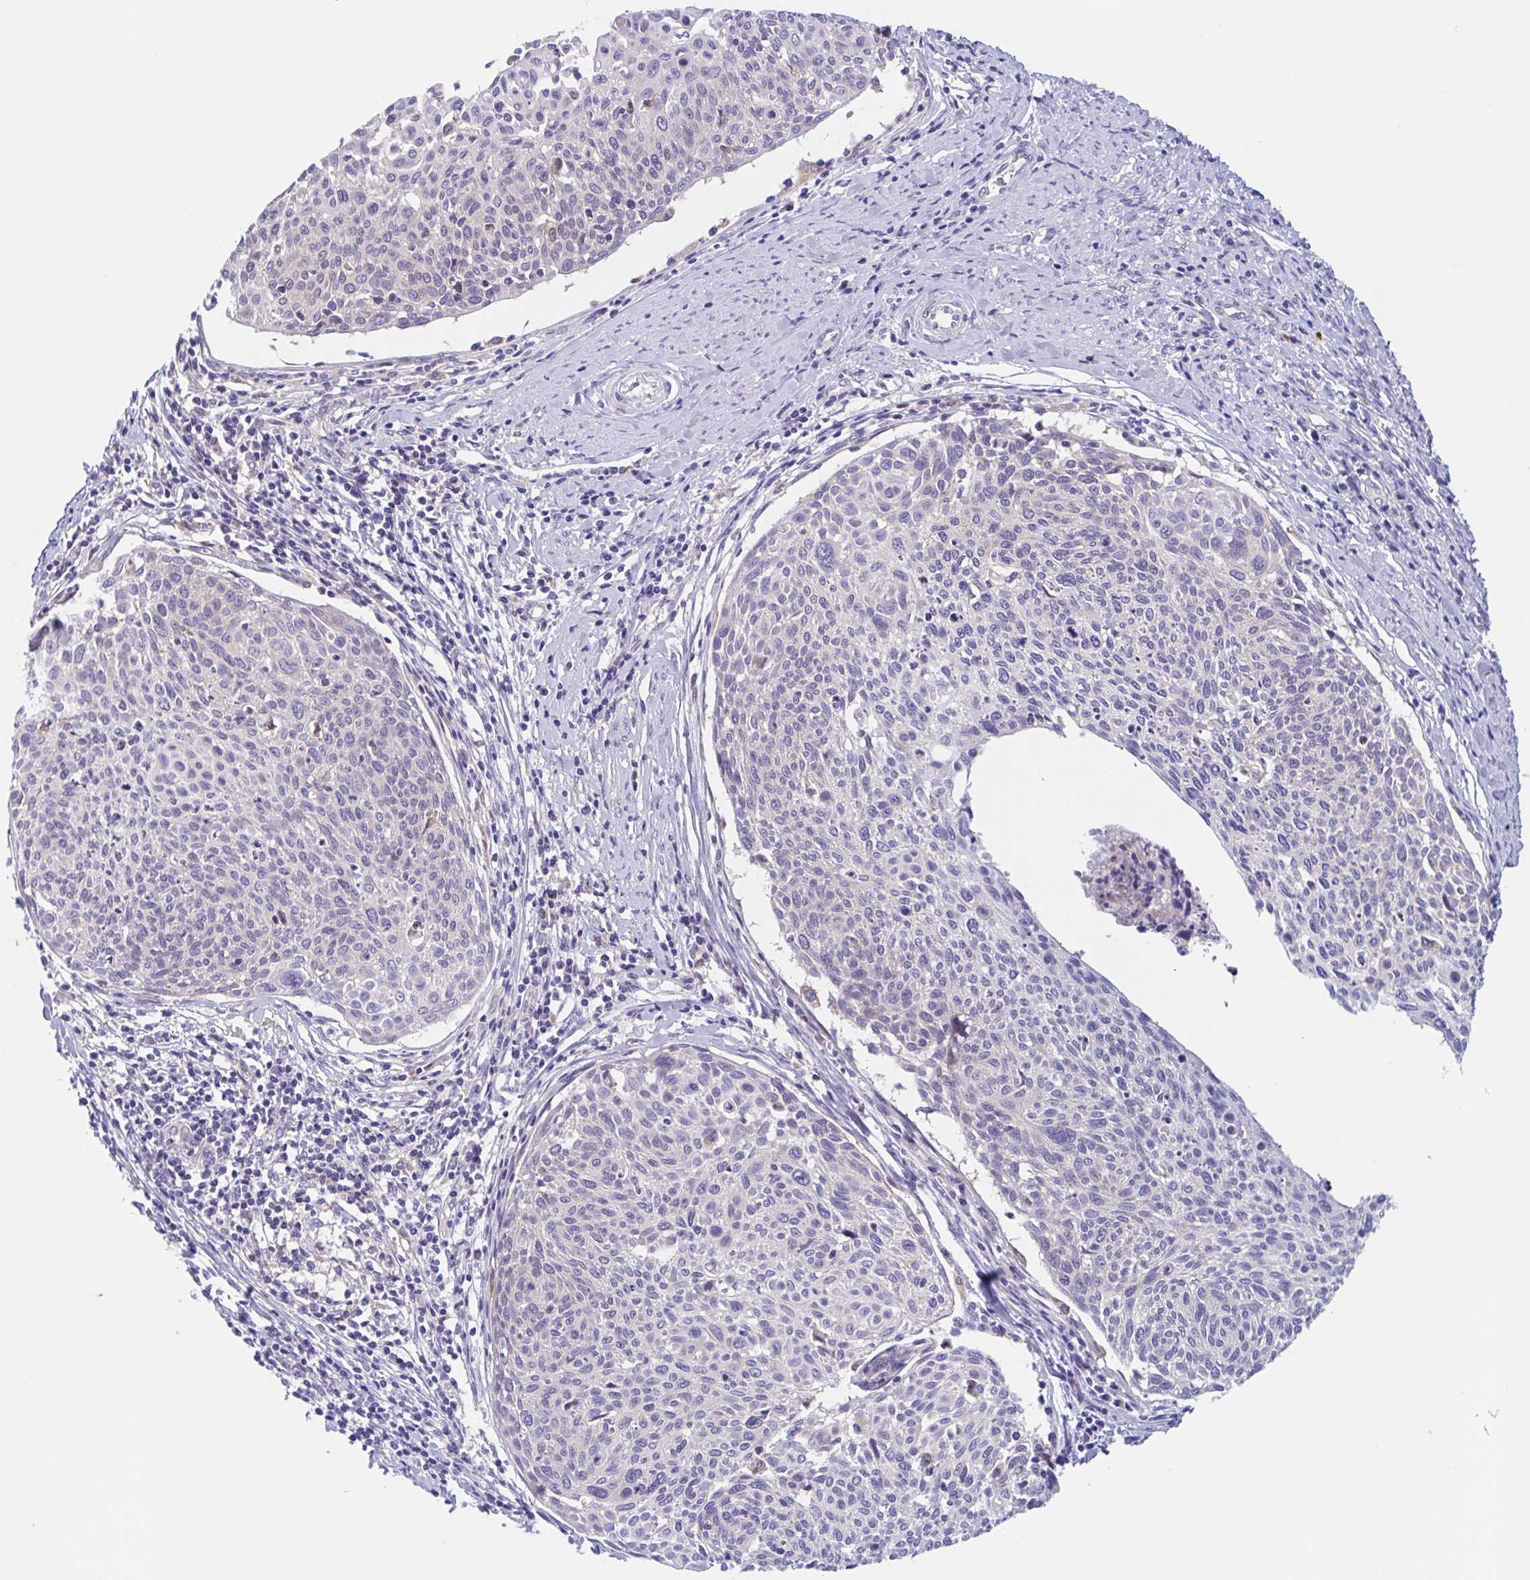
{"staining": {"intensity": "negative", "quantity": "none", "location": "none"}, "tissue": "cervical cancer", "cell_type": "Tumor cells", "image_type": "cancer", "snomed": [{"axis": "morphology", "description": "Squamous cell carcinoma, NOS"}, {"axis": "topography", "description": "Cervix"}], "caption": "This is an immunohistochemistry photomicrograph of cervical cancer (squamous cell carcinoma). There is no positivity in tumor cells.", "gene": "TMEM86A", "patient": {"sex": "female", "age": 49}}